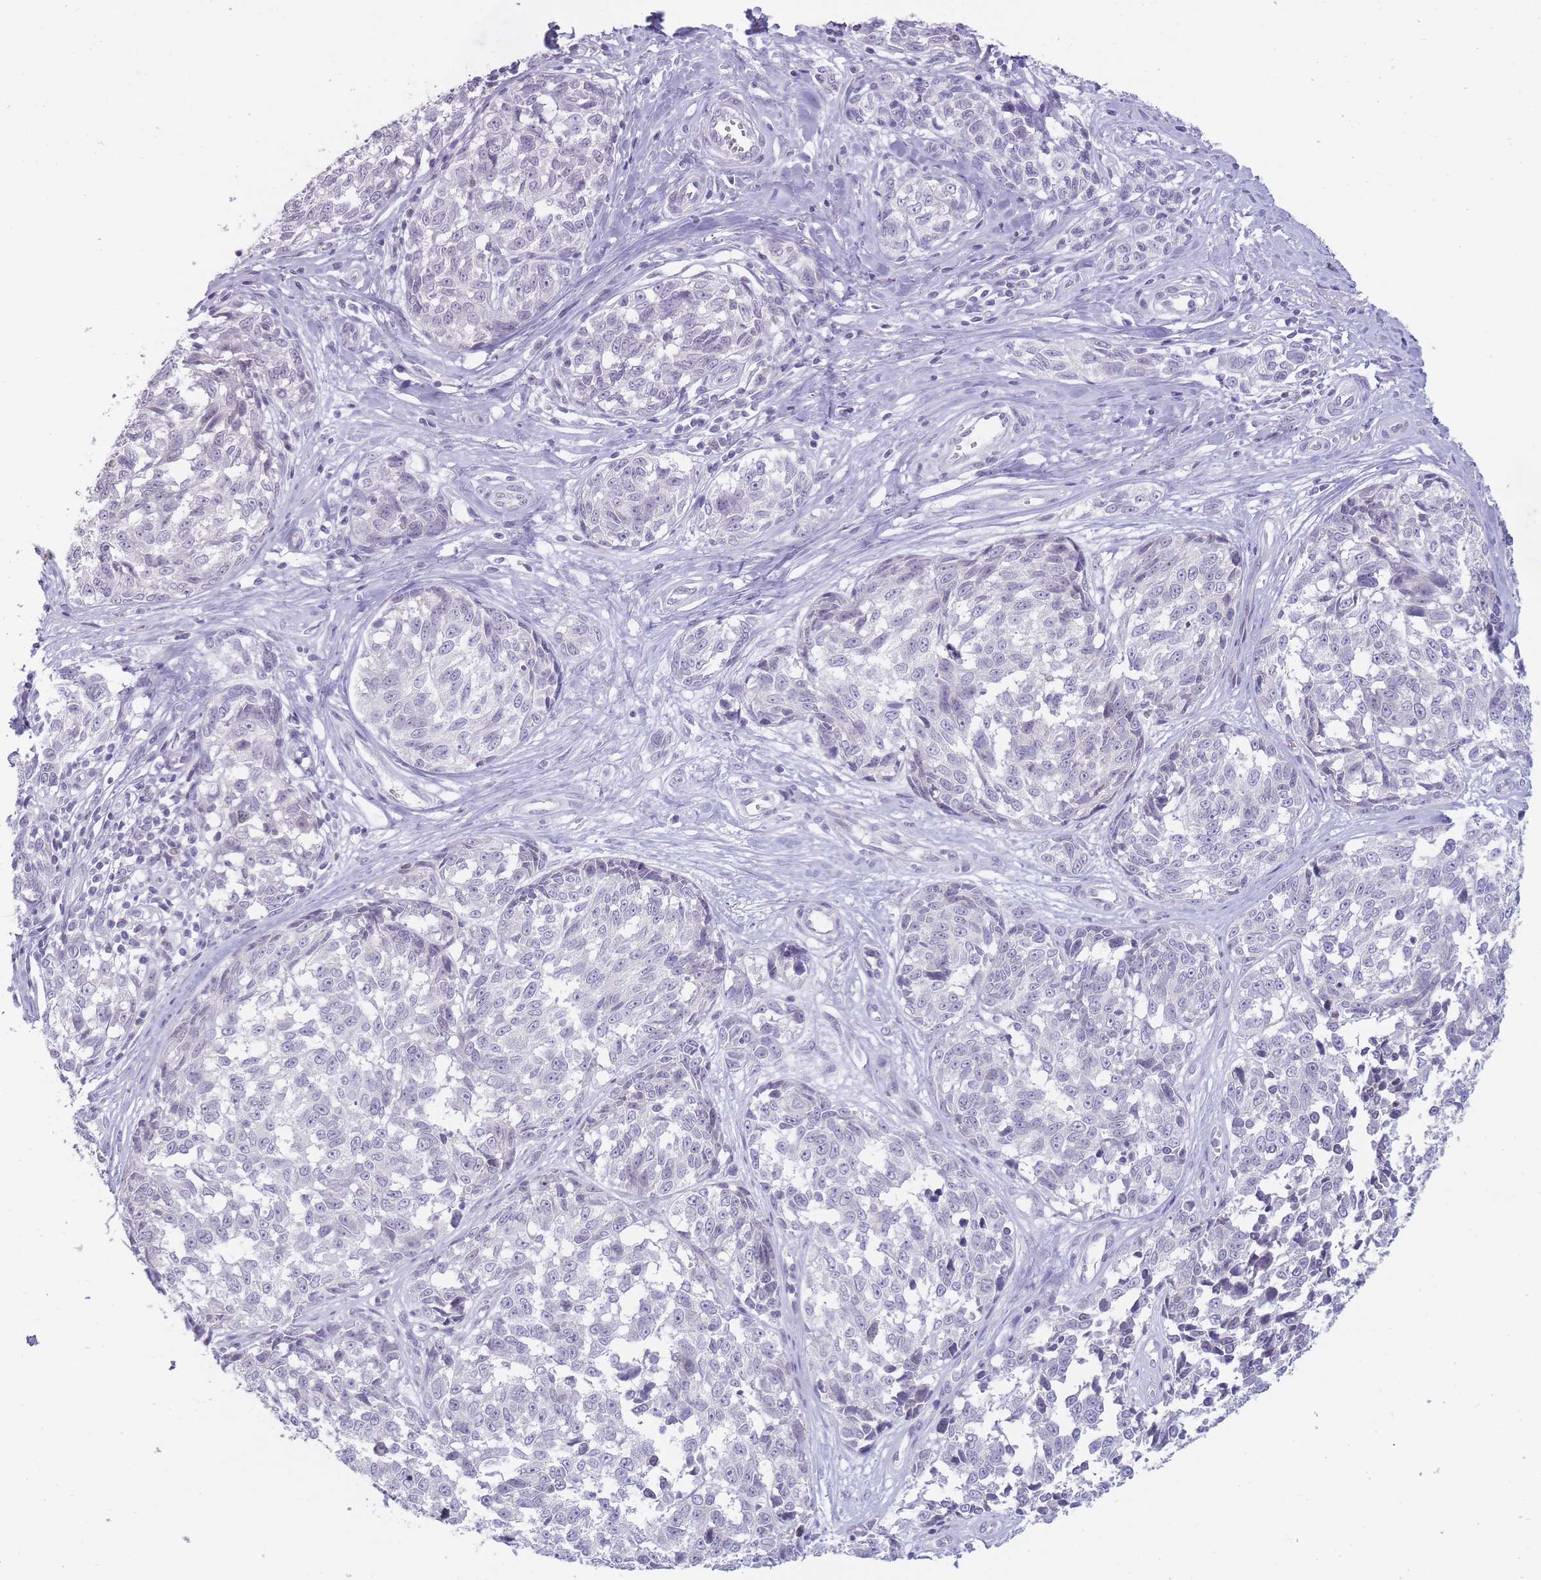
{"staining": {"intensity": "negative", "quantity": "none", "location": "none"}, "tissue": "melanoma", "cell_type": "Tumor cells", "image_type": "cancer", "snomed": [{"axis": "morphology", "description": "Normal tissue, NOS"}, {"axis": "morphology", "description": "Malignant melanoma, NOS"}, {"axis": "topography", "description": "Skin"}], "caption": "Melanoma was stained to show a protein in brown. There is no significant expression in tumor cells. Nuclei are stained in blue.", "gene": "DCANP1", "patient": {"sex": "female", "age": 64}}